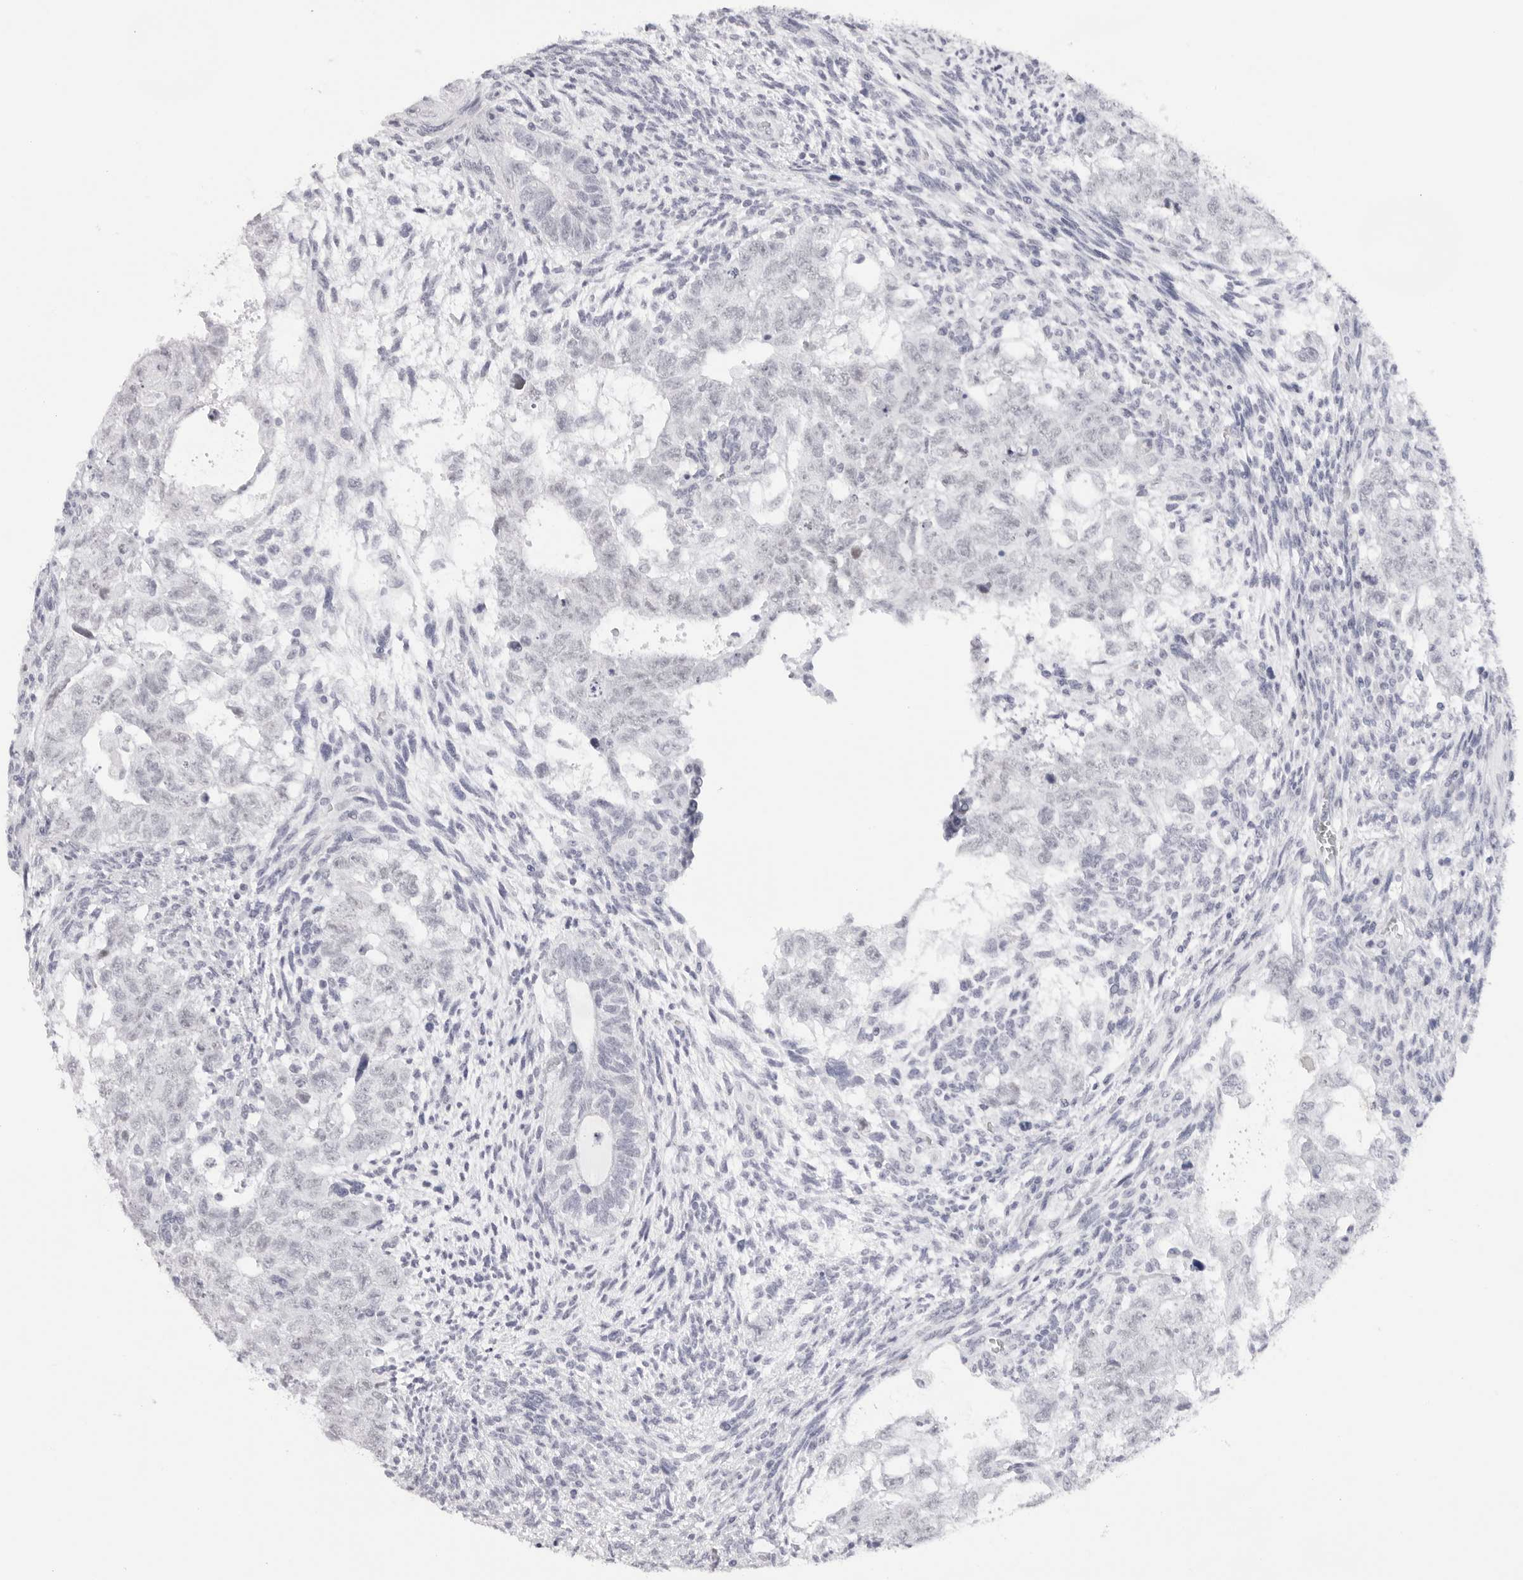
{"staining": {"intensity": "negative", "quantity": "none", "location": "none"}, "tissue": "testis cancer", "cell_type": "Tumor cells", "image_type": "cancer", "snomed": [{"axis": "morphology", "description": "Carcinoma, Embryonal, NOS"}, {"axis": "topography", "description": "Testis"}], "caption": "Human testis embryonal carcinoma stained for a protein using immunohistochemistry demonstrates no positivity in tumor cells.", "gene": "KLK12", "patient": {"sex": "male", "age": 37}}